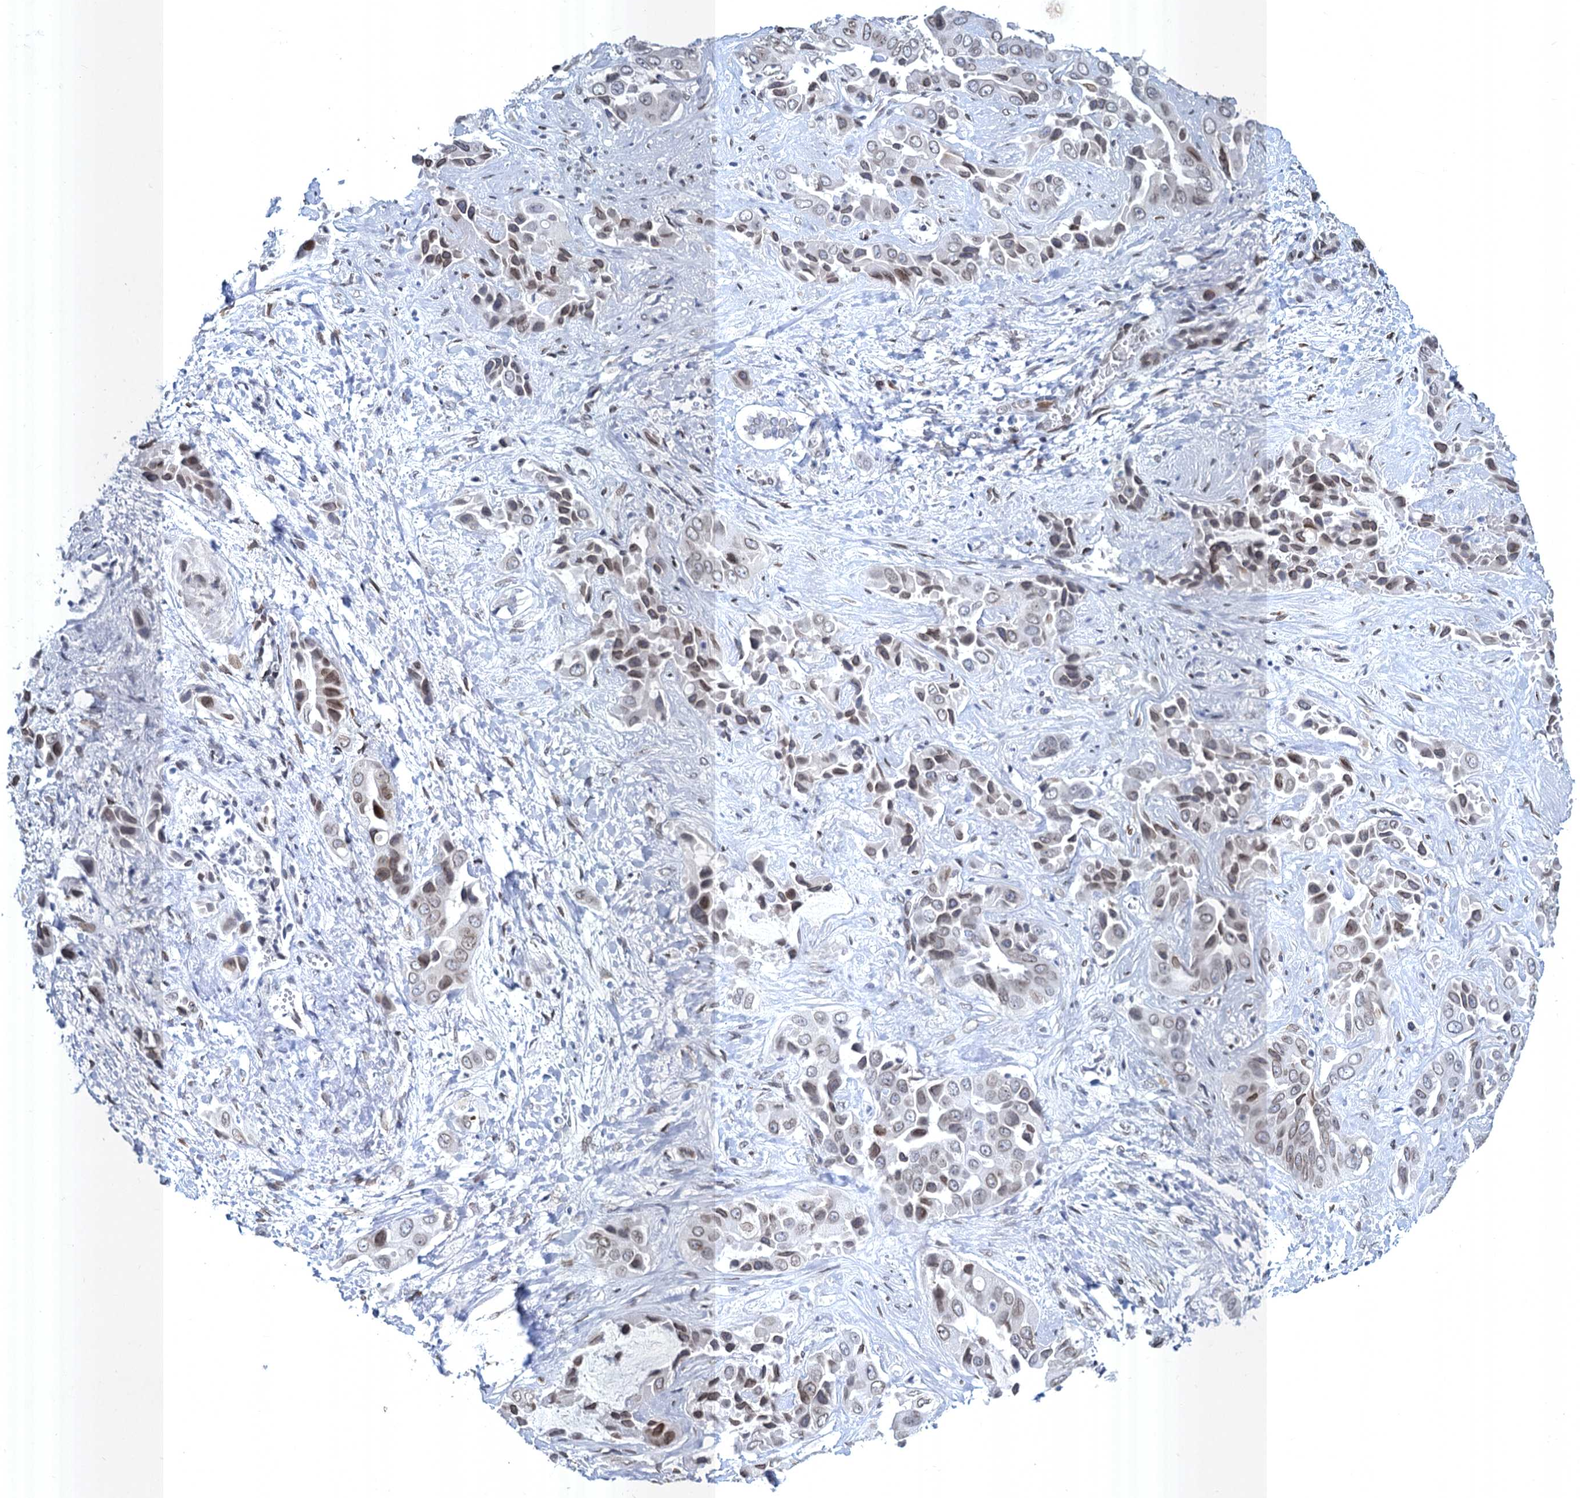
{"staining": {"intensity": "weak", "quantity": "25%-75%", "location": "cytoplasmic/membranous,nuclear"}, "tissue": "liver cancer", "cell_type": "Tumor cells", "image_type": "cancer", "snomed": [{"axis": "morphology", "description": "Cholangiocarcinoma"}, {"axis": "topography", "description": "Liver"}], "caption": "Protein staining exhibits weak cytoplasmic/membranous and nuclear expression in about 25%-75% of tumor cells in liver cholangiocarcinoma.", "gene": "PRSS35", "patient": {"sex": "female", "age": 52}}